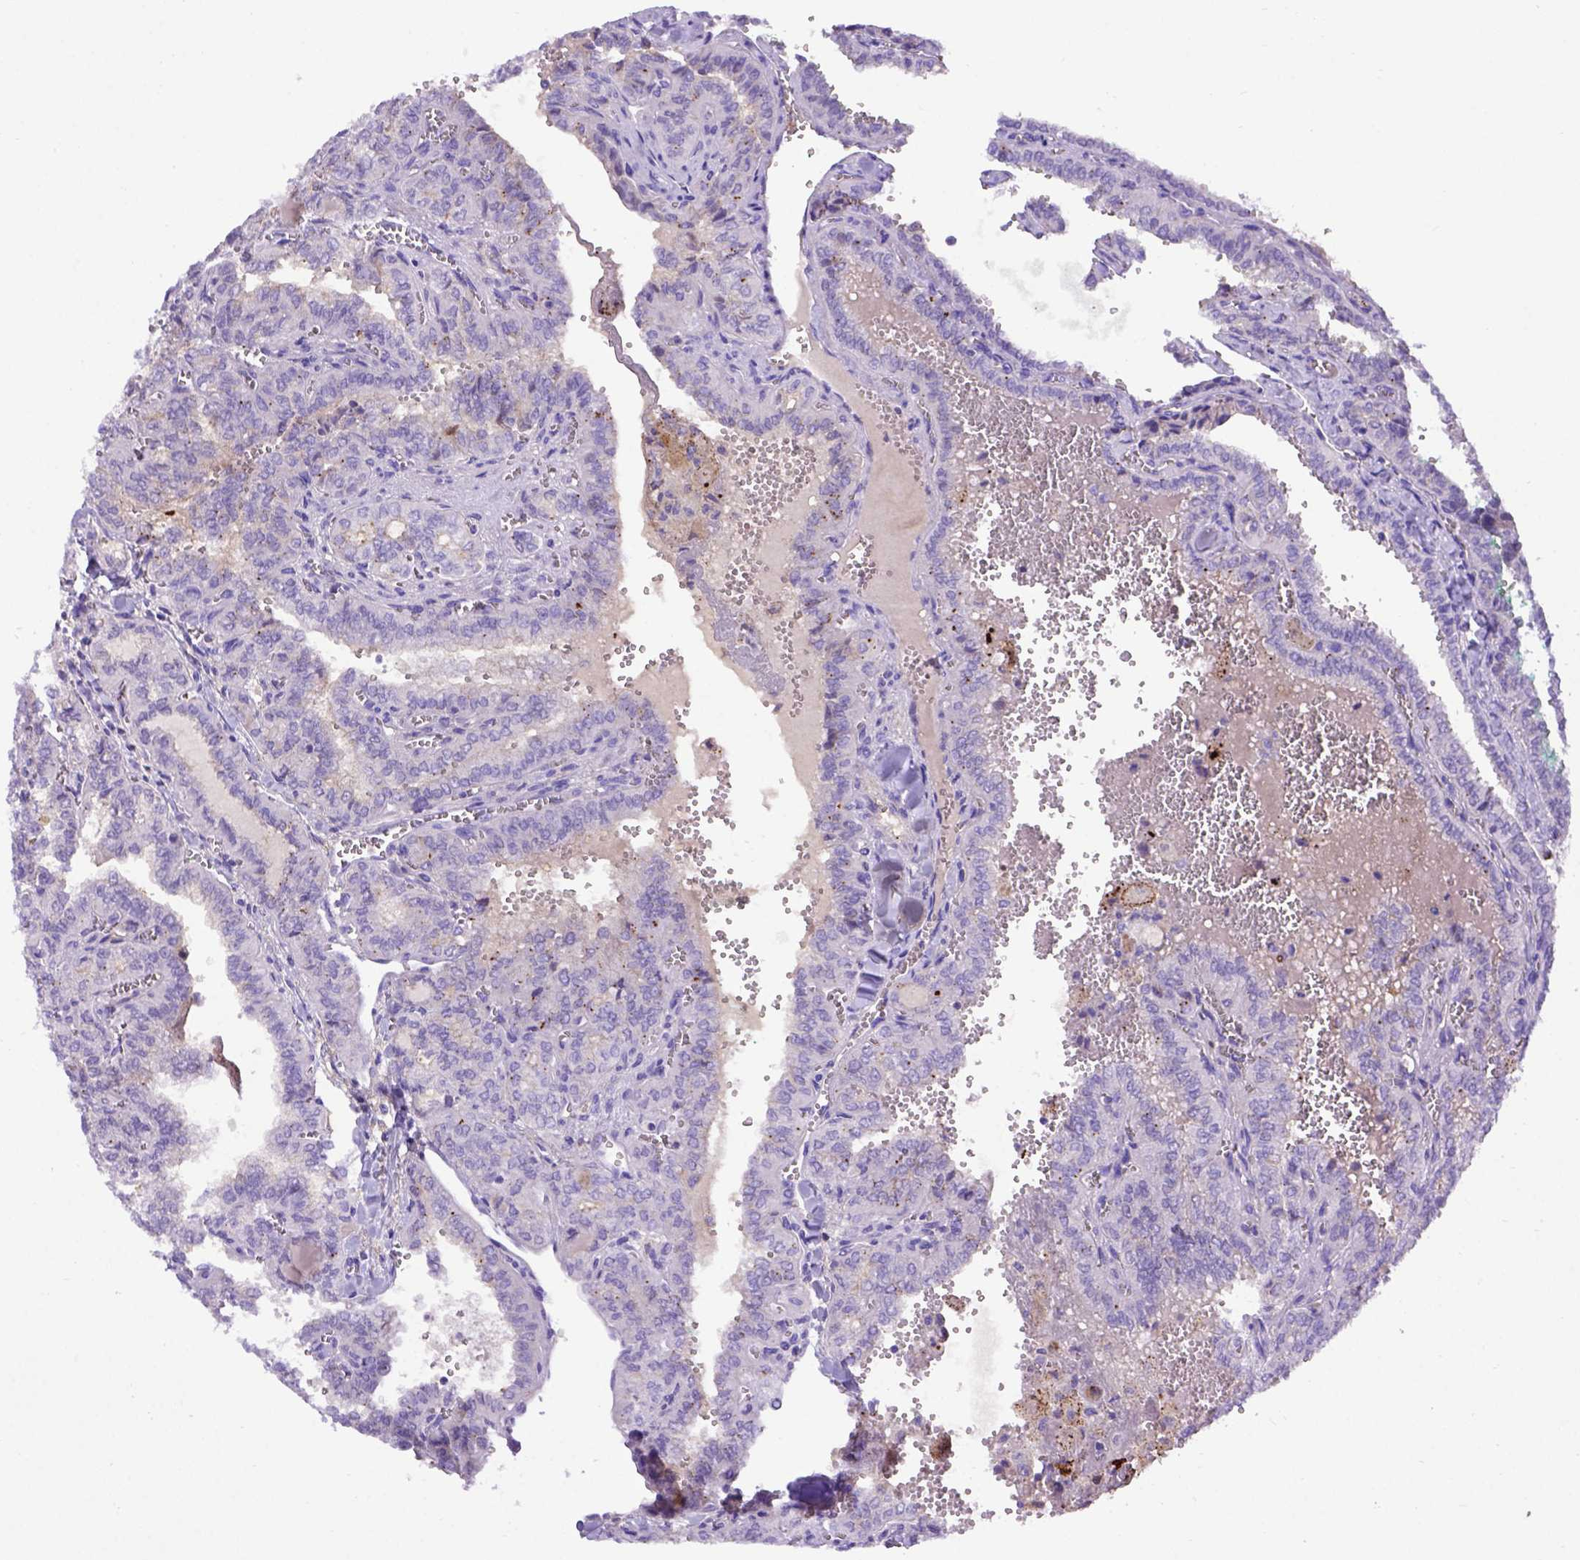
{"staining": {"intensity": "negative", "quantity": "none", "location": "none"}, "tissue": "thyroid cancer", "cell_type": "Tumor cells", "image_type": "cancer", "snomed": [{"axis": "morphology", "description": "Papillary adenocarcinoma, NOS"}, {"axis": "topography", "description": "Thyroid gland"}], "caption": "The immunohistochemistry (IHC) image has no significant positivity in tumor cells of papillary adenocarcinoma (thyroid) tissue.", "gene": "ADAM12", "patient": {"sex": "female", "age": 41}}